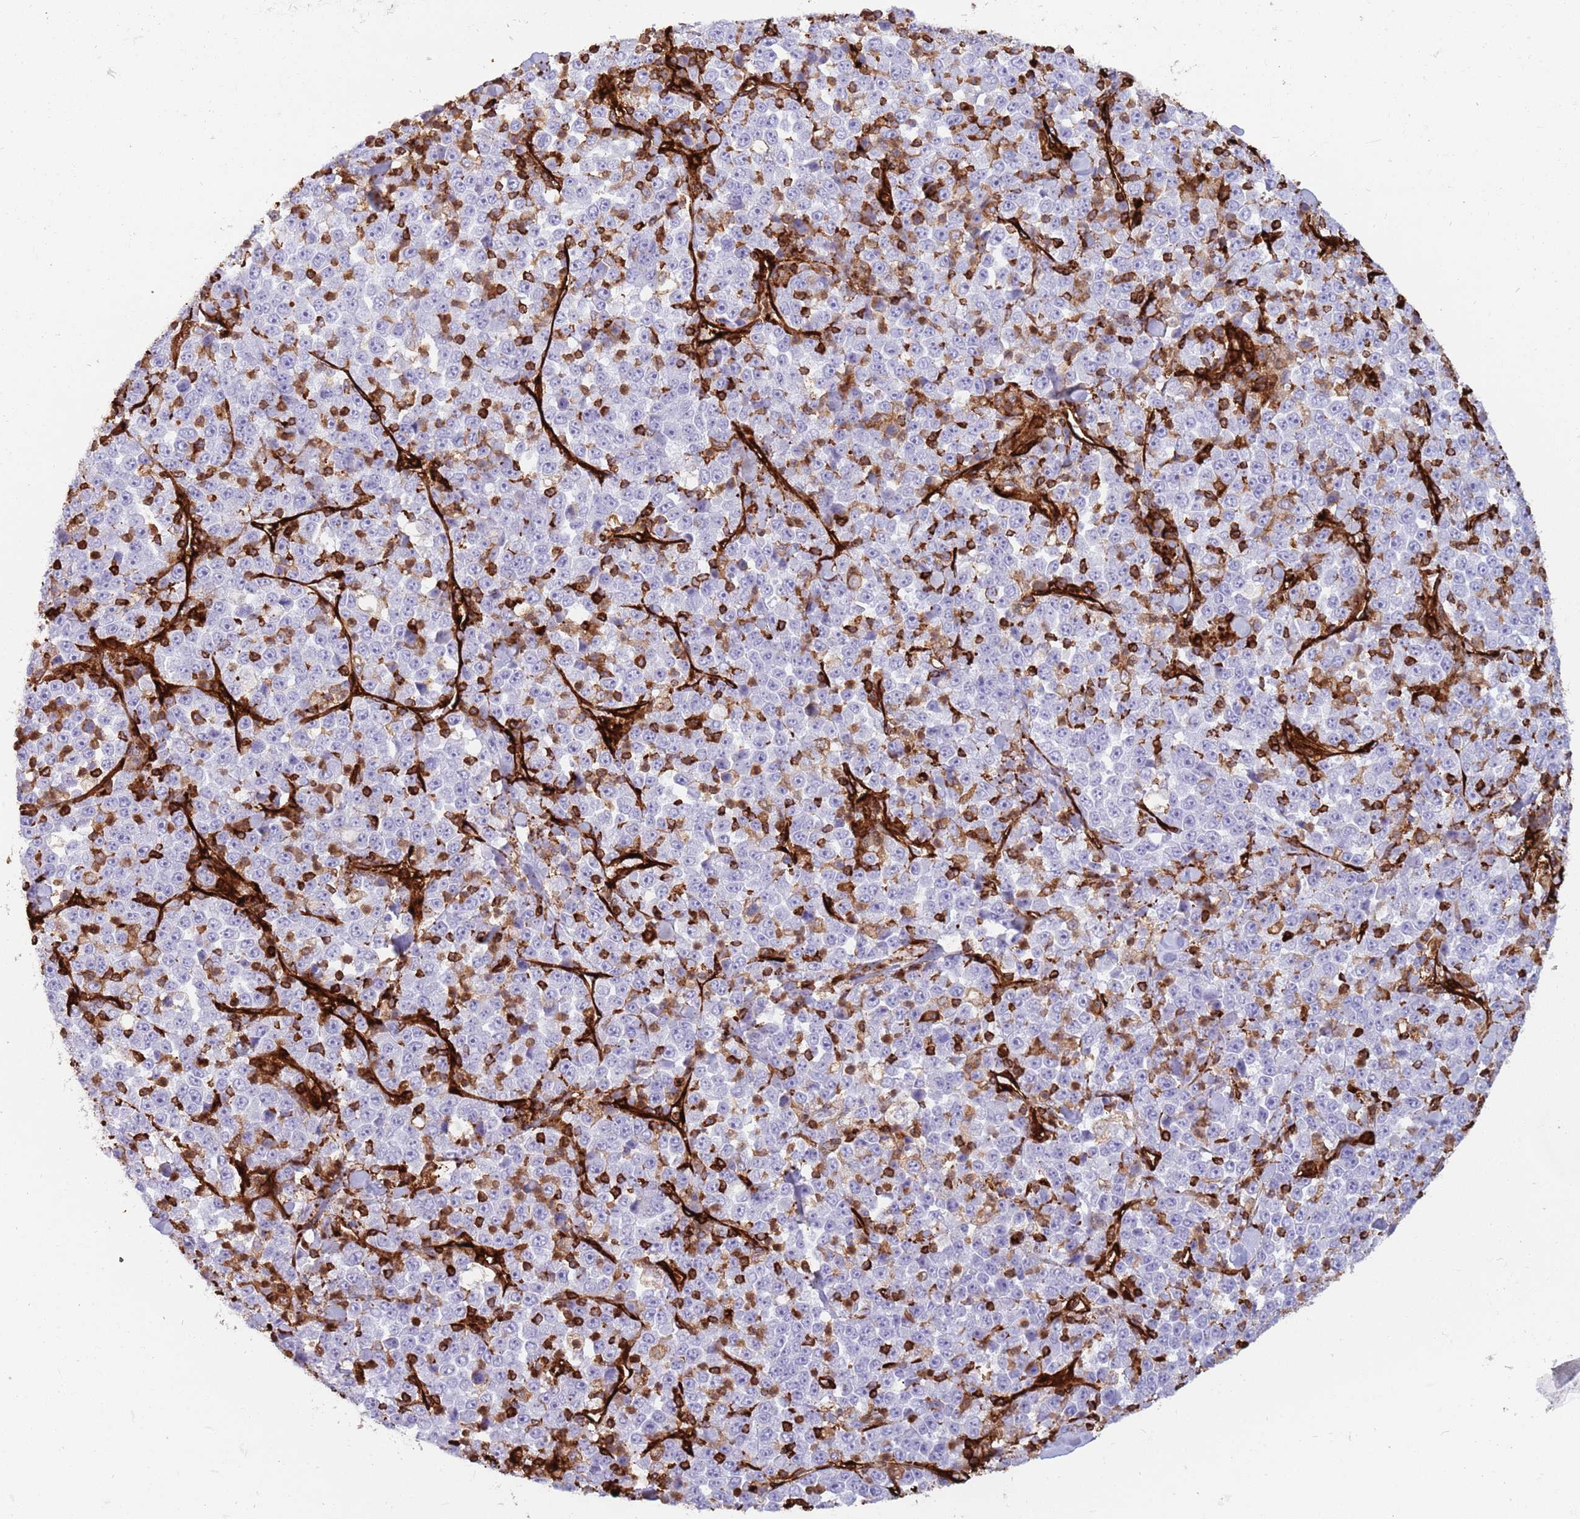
{"staining": {"intensity": "negative", "quantity": "none", "location": "none"}, "tissue": "stomach cancer", "cell_type": "Tumor cells", "image_type": "cancer", "snomed": [{"axis": "morphology", "description": "Normal tissue, NOS"}, {"axis": "morphology", "description": "Adenocarcinoma, NOS"}, {"axis": "topography", "description": "Stomach, upper"}, {"axis": "topography", "description": "Stomach"}], "caption": "High magnification brightfield microscopy of stomach cancer stained with DAB (brown) and counterstained with hematoxylin (blue): tumor cells show no significant staining. Brightfield microscopy of immunohistochemistry stained with DAB (brown) and hematoxylin (blue), captured at high magnification.", "gene": "KBTBD7", "patient": {"sex": "male", "age": 59}}